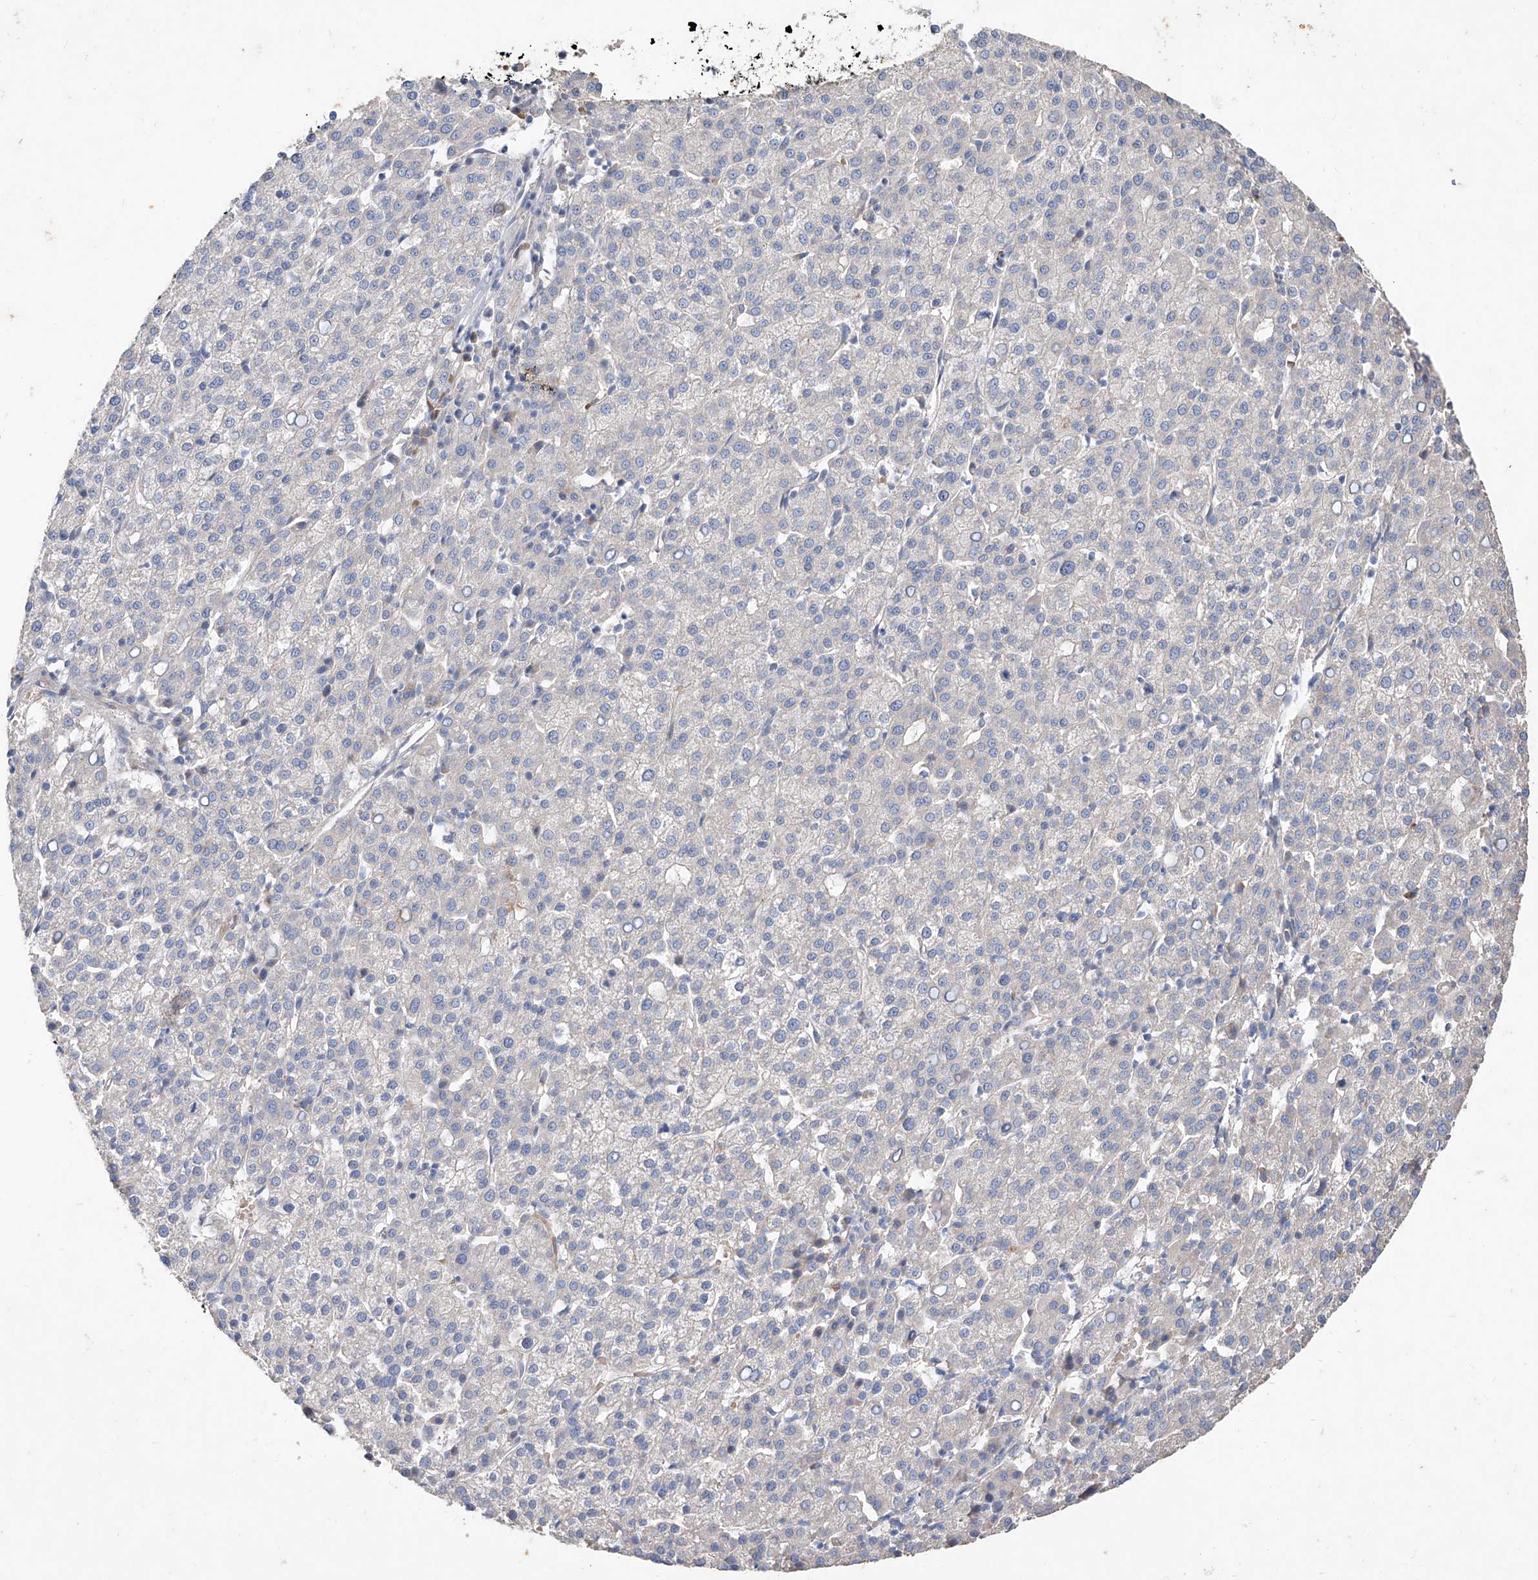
{"staining": {"intensity": "negative", "quantity": "none", "location": "none"}, "tissue": "liver cancer", "cell_type": "Tumor cells", "image_type": "cancer", "snomed": [{"axis": "morphology", "description": "Carcinoma, Hepatocellular, NOS"}, {"axis": "topography", "description": "Liver"}], "caption": "This is a photomicrograph of immunohistochemistry staining of liver cancer (hepatocellular carcinoma), which shows no positivity in tumor cells.", "gene": "DIRAS3", "patient": {"sex": "female", "age": 58}}